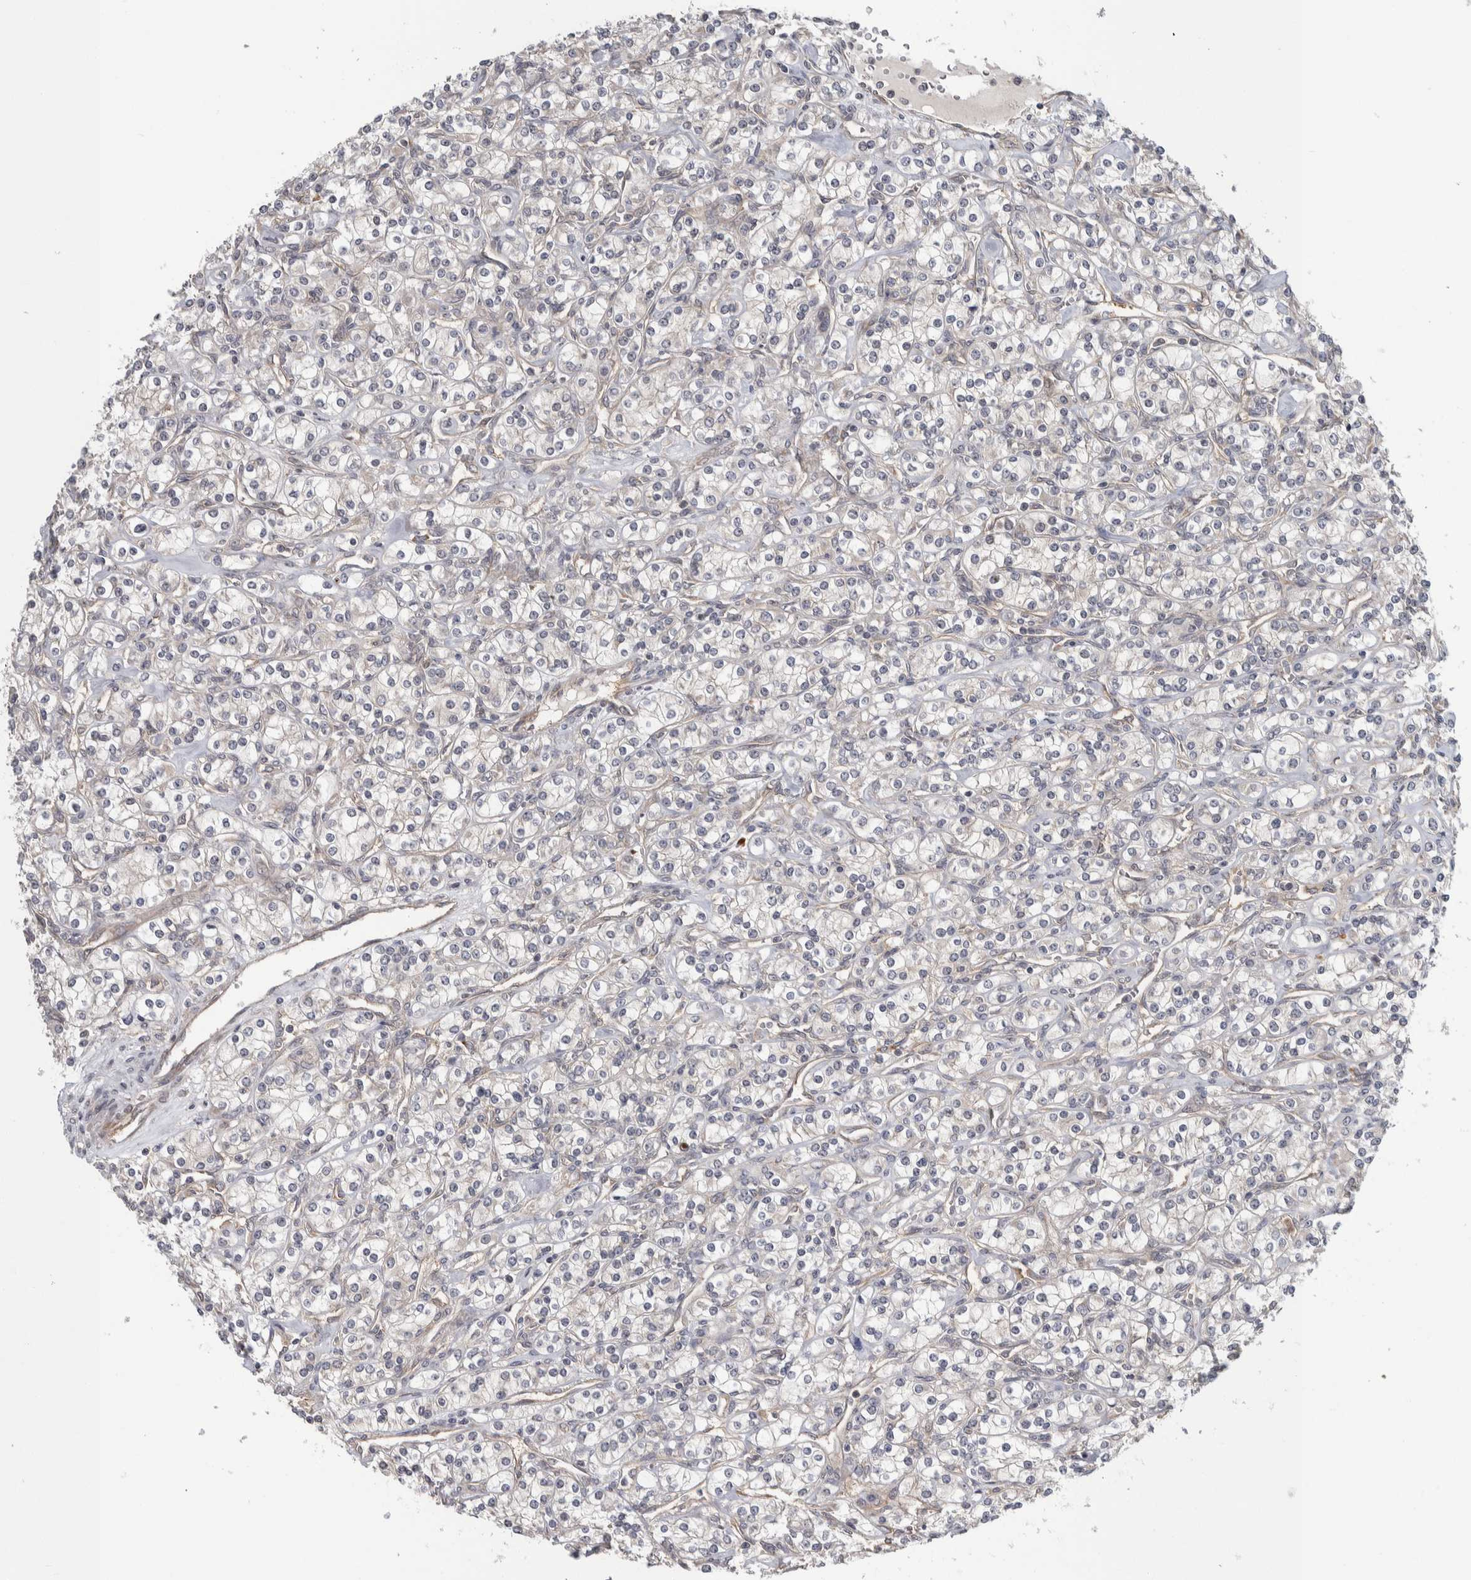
{"staining": {"intensity": "negative", "quantity": "none", "location": "none"}, "tissue": "renal cancer", "cell_type": "Tumor cells", "image_type": "cancer", "snomed": [{"axis": "morphology", "description": "Adenocarcinoma, NOS"}, {"axis": "topography", "description": "Kidney"}], "caption": "DAB immunohistochemical staining of renal adenocarcinoma demonstrates no significant expression in tumor cells. The staining is performed using DAB brown chromogen with nuclei counter-stained in using hematoxylin.", "gene": "TBC1D31", "patient": {"sex": "male", "age": 77}}